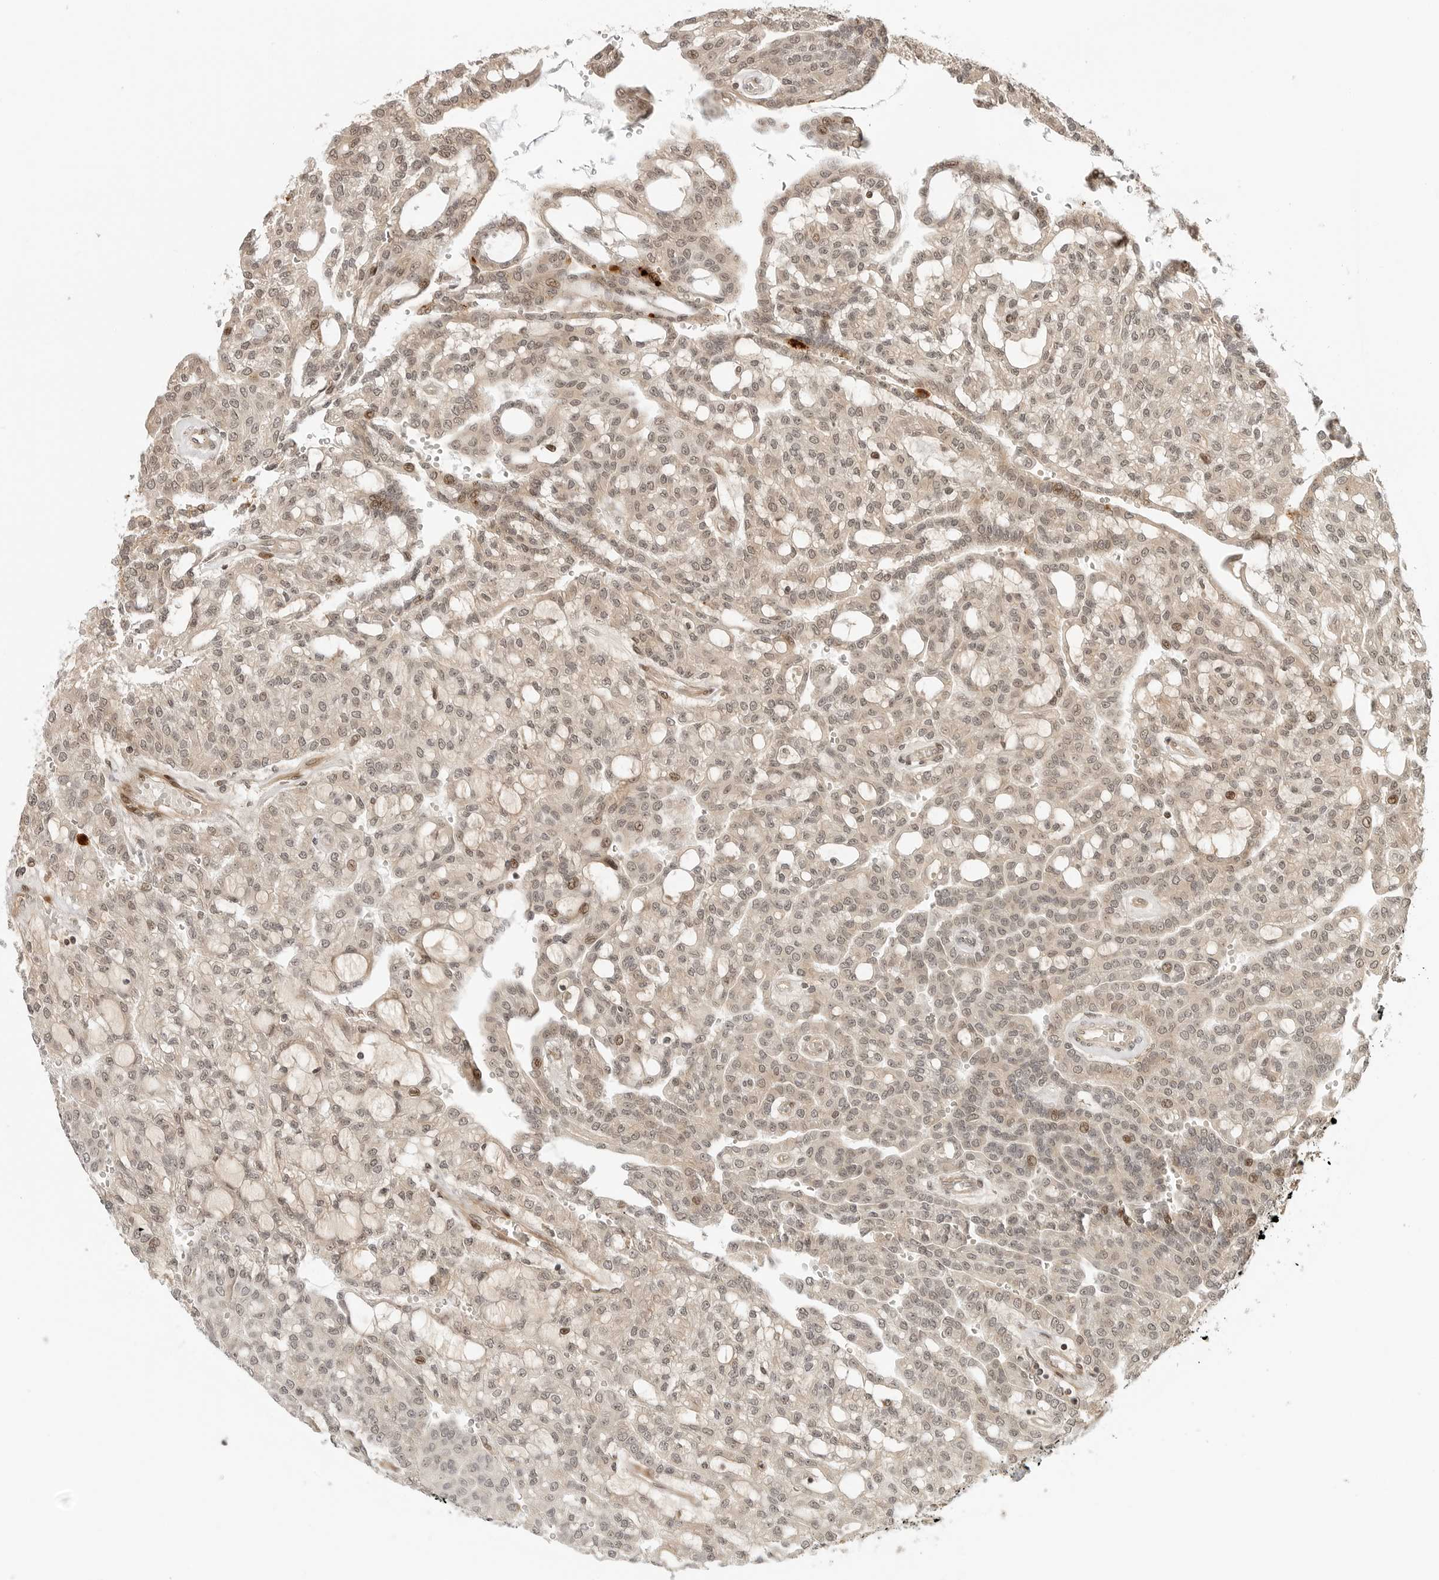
{"staining": {"intensity": "weak", "quantity": ">75%", "location": "nuclear"}, "tissue": "renal cancer", "cell_type": "Tumor cells", "image_type": "cancer", "snomed": [{"axis": "morphology", "description": "Adenocarcinoma, NOS"}, {"axis": "topography", "description": "Kidney"}], "caption": "IHC histopathology image of human renal cancer (adenocarcinoma) stained for a protein (brown), which displays low levels of weak nuclear staining in approximately >75% of tumor cells.", "gene": "GEM", "patient": {"sex": "male", "age": 63}}